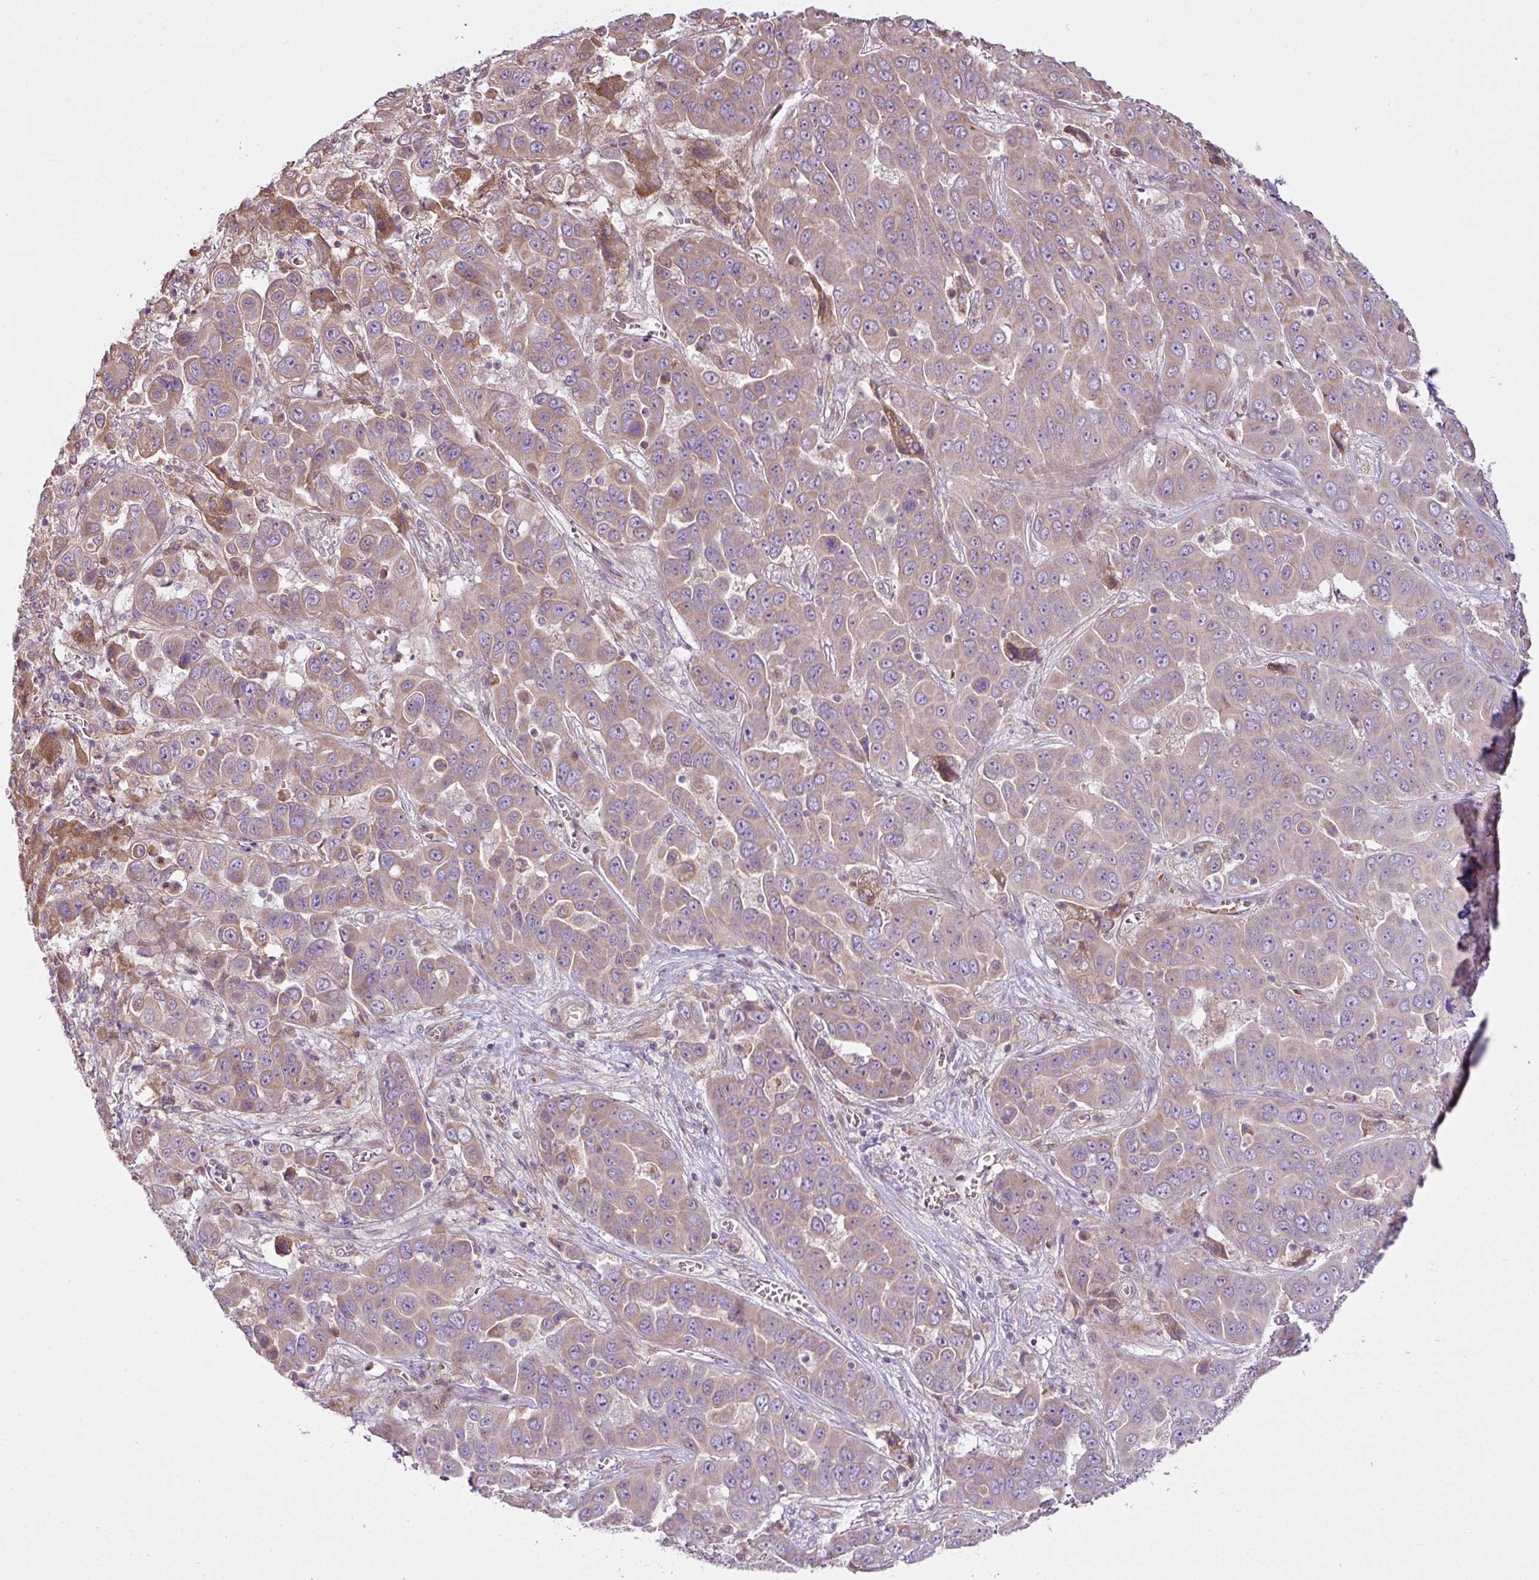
{"staining": {"intensity": "weak", "quantity": "25%-75%", "location": "cytoplasmic/membranous"}, "tissue": "liver cancer", "cell_type": "Tumor cells", "image_type": "cancer", "snomed": [{"axis": "morphology", "description": "Cholangiocarcinoma"}, {"axis": "topography", "description": "Liver"}], "caption": "A brown stain highlights weak cytoplasmic/membranous staining of a protein in cholangiocarcinoma (liver) tumor cells. The protein is stained brown, and the nuclei are stained in blue (DAB IHC with brightfield microscopy, high magnification).", "gene": "COX18", "patient": {"sex": "female", "age": 52}}